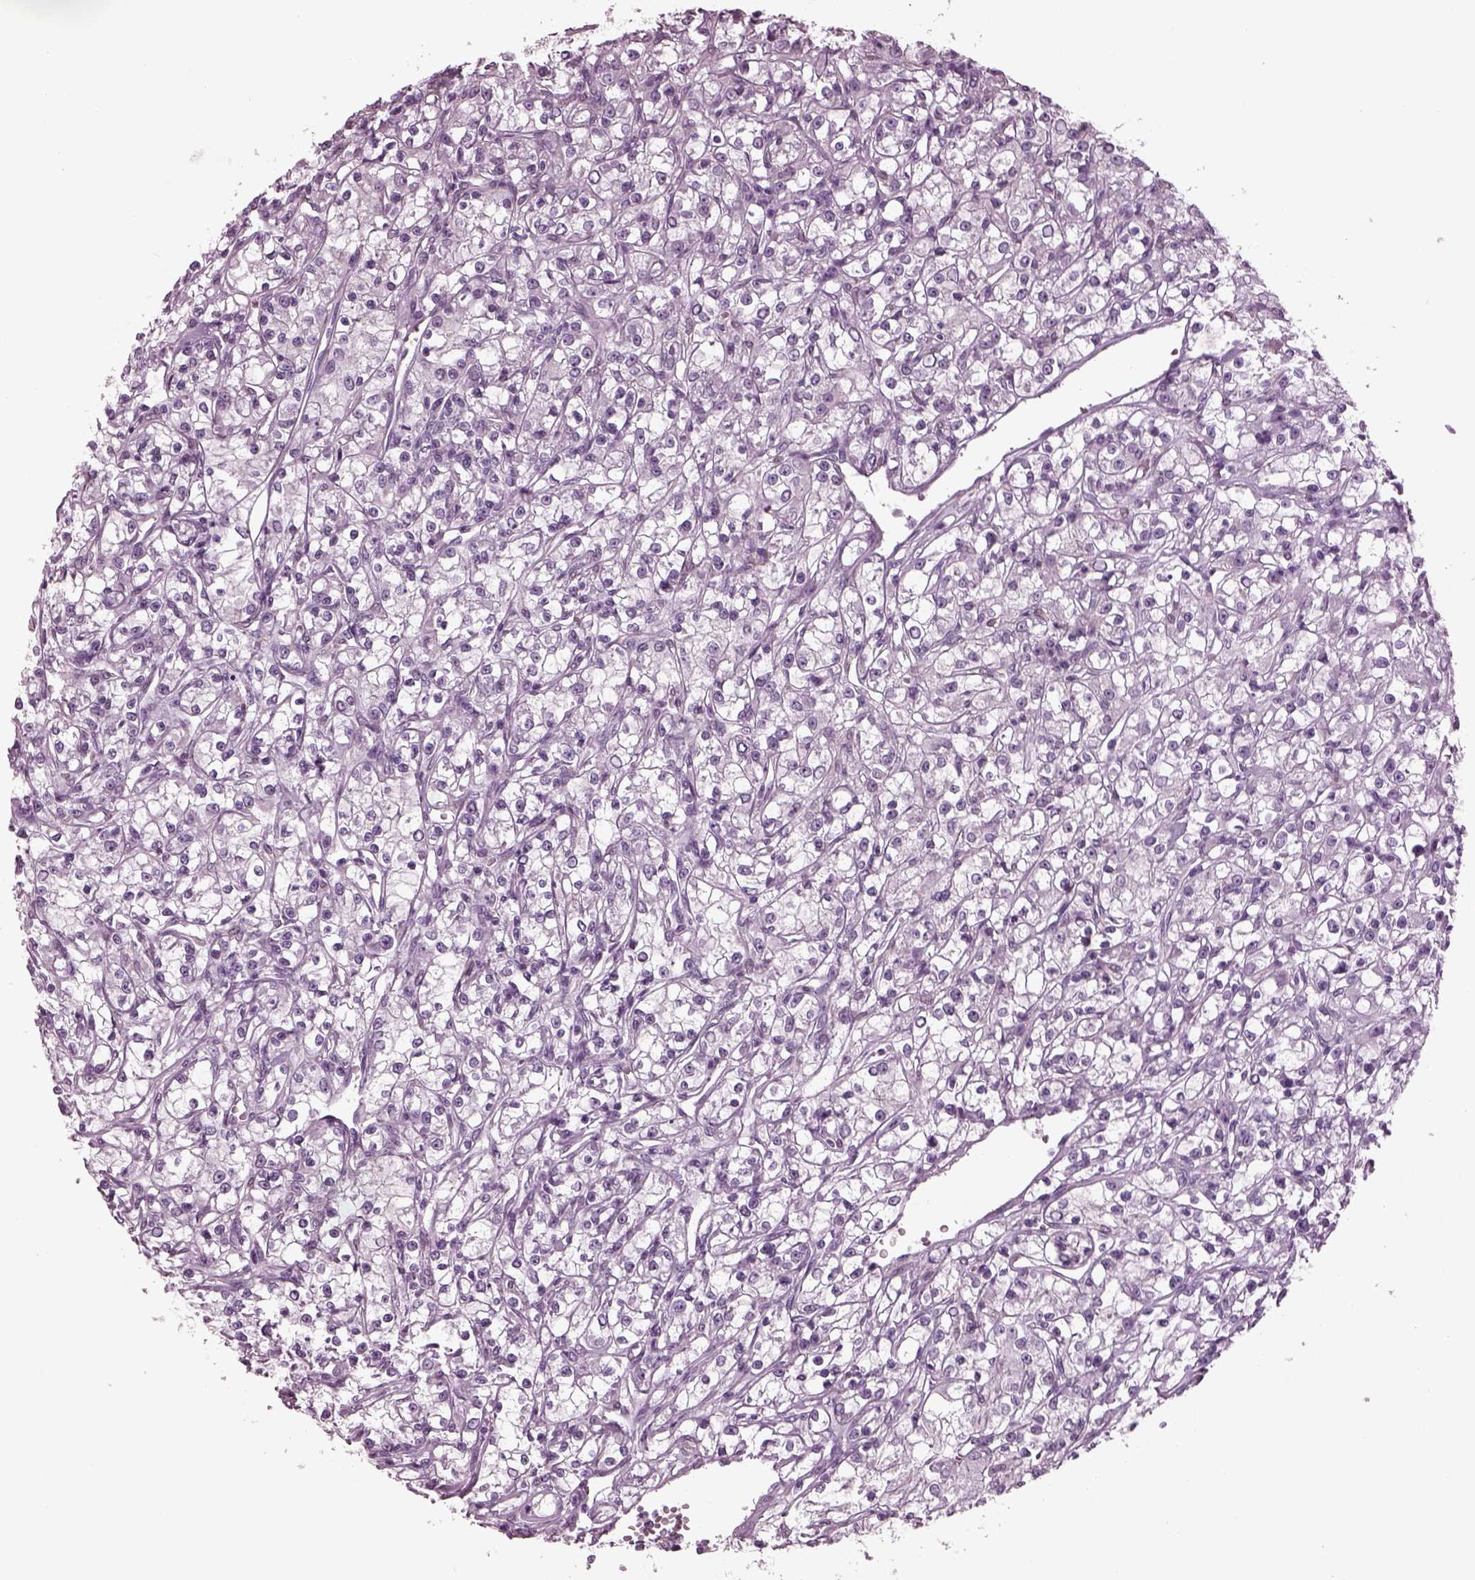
{"staining": {"intensity": "negative", "quantity": "none", "location": "none"}, "tissue": "renal cancer", "cell_type": "Tumor cells", "image_type": "cancer", "snomed": [{"axis": "morphology", "description": "Adenocarcinoma, NOS"}, {"axis": "topography", "description": "Kidney"}], "caption": "This is an immunohistochemistry image of human renal cancer. There is no staining in tumor cells.", "gene": "TPPP2", "patient": {"sex": "female", "age": 59}}